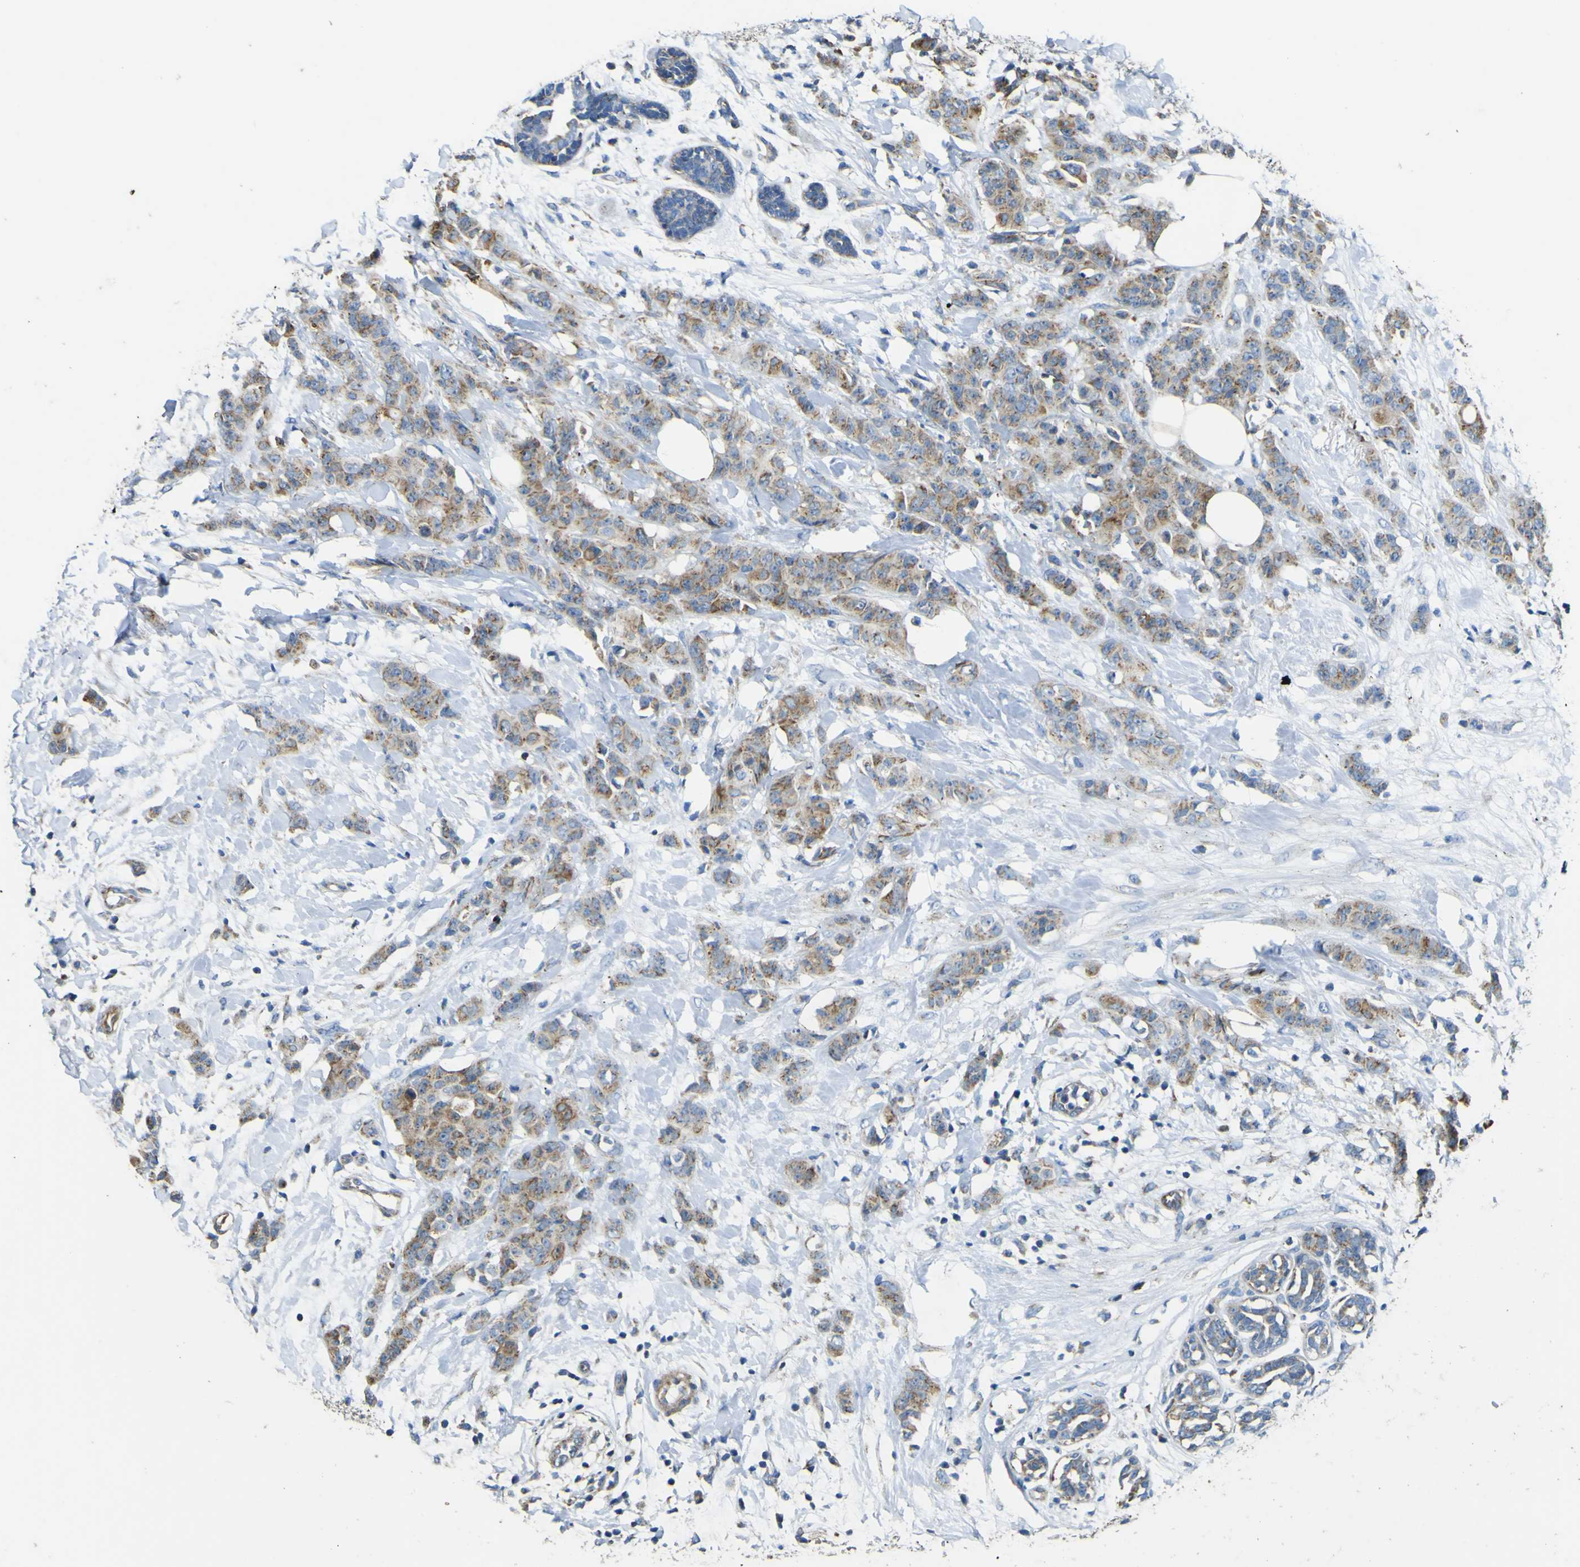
{"staining": {"intensity": "moderate", "quantity": ">75%", "location": "cytoplasmic/membranous"}, "tissue": "breast cancer", "cell_type": "Tumor cells", "image_type": "cancer", "snomed": [{"axis": "morphology", "description": "Normal tissue, NOS"}, {"axis": "morphology", "description": "Duct carcinoma"}, {"axis": "topography", "description": "Breast"}], "caption": "Tumor cells exhibit moderate cytoplasmic/membranous staining in approximately >75% of cells in breast cancer (infiltrating ductal carcinoma). Ihc stains the protein of interest in brown and the nuclei are stained blue.", "gene": "ALDH18A1", "patient": {"sex": "female", "age": 40}}